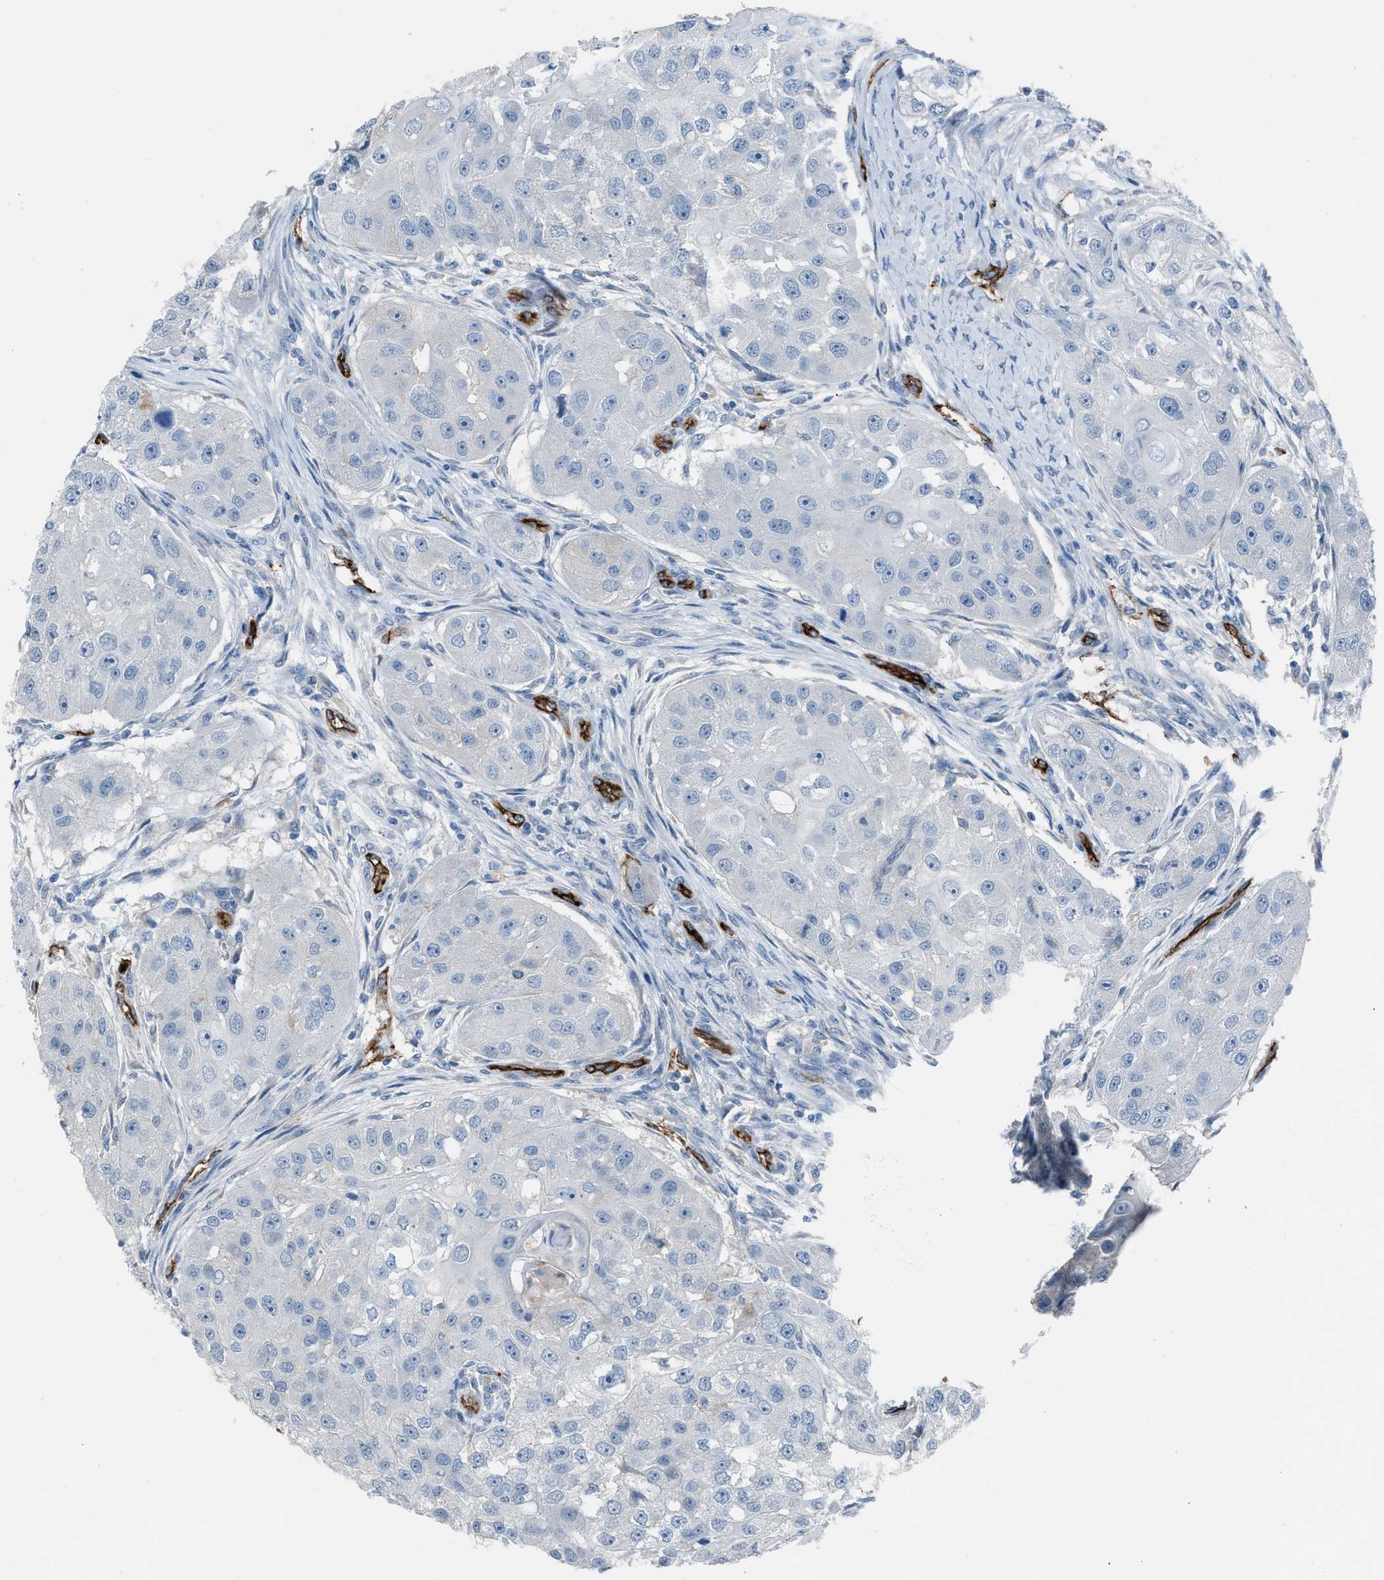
{"staining": {"intensity": "negative", "quantity": "none", "location": "none"}, "tissue": "head and neck cancer", "cell_type": "Tumor cells", "image_type": "cancer", "snomed": [{"axis": "morphology", "description": "Normal tissue, NOS"}, {"axis": "morphology", "description": "Squamous cell carcinoma, NOS"}, {"axis": "topography", "description": "Skeletal muscle"}, {"axis": "topography", "description": "Head-Neck"}], "caption": "Photomicrograph shows no significant protein staining in tumor cells of squamous cell carcinoma (head and neck).", "gene": "DYSF", "patient": {"sex": "male", "age": 51}}